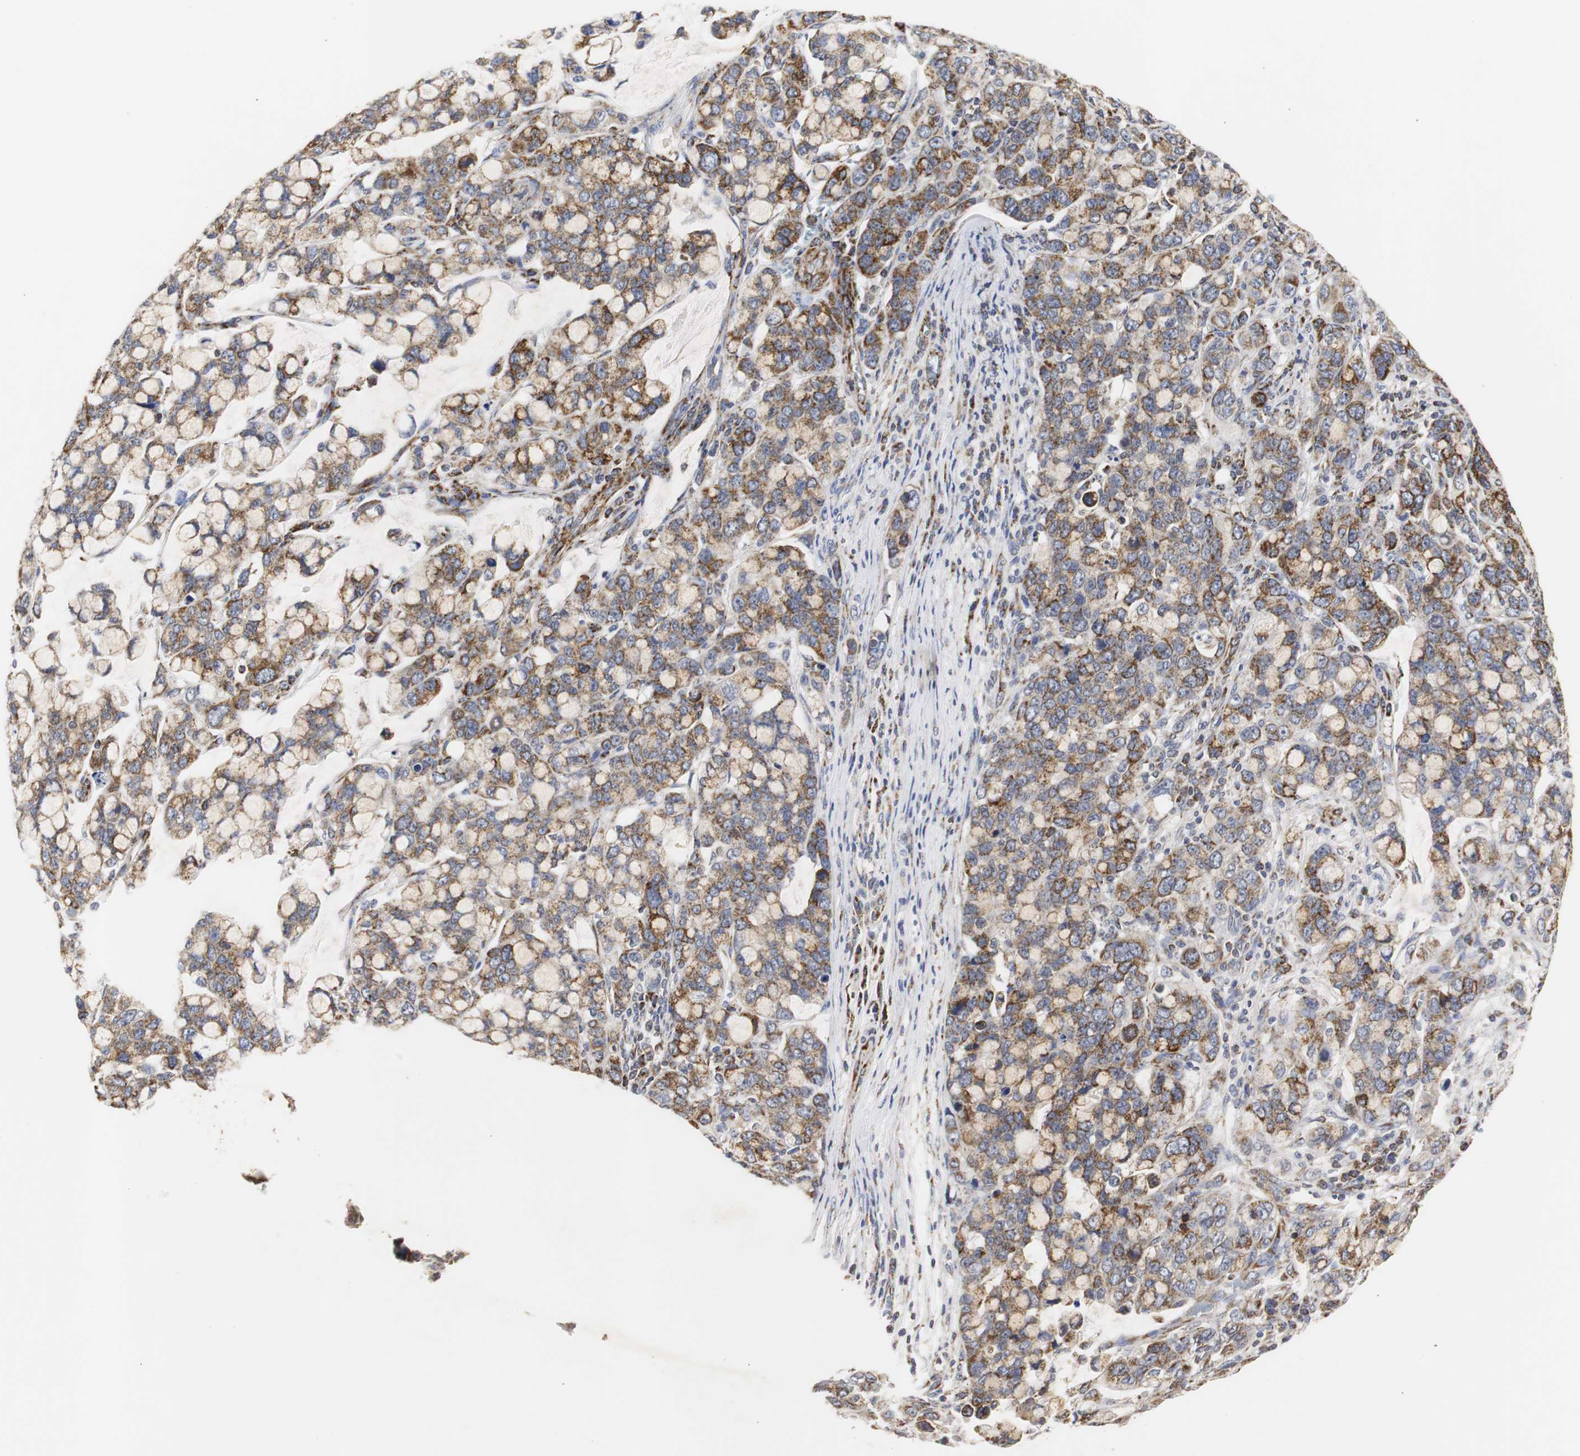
{"staining": {"intensity": "strong", "quantity": "25%-75%", "location": "cytoplasmic/membranous"}, "tissue": "stomach cancer", "cell_type": "Tumor cells", "image_type": "cancer", "snomed": [{"axis": "morphology", "description": "Adenocarcinoma, NOS"}, {"axis": "topography", "description": "Stomach, lower"}], "caption": "IHC histopathology image of neoplastic tissue: stomach cancer stained using immunohistochemistry (IHC) displays high levels of strong protein expression localized specifically in the cytoplasmic/membranous of tumor cells, appearing as a cytoplasmic/membranous brown color.", "gene": "HSD17B10", "patient": {"sex": "male", "age": 84}}